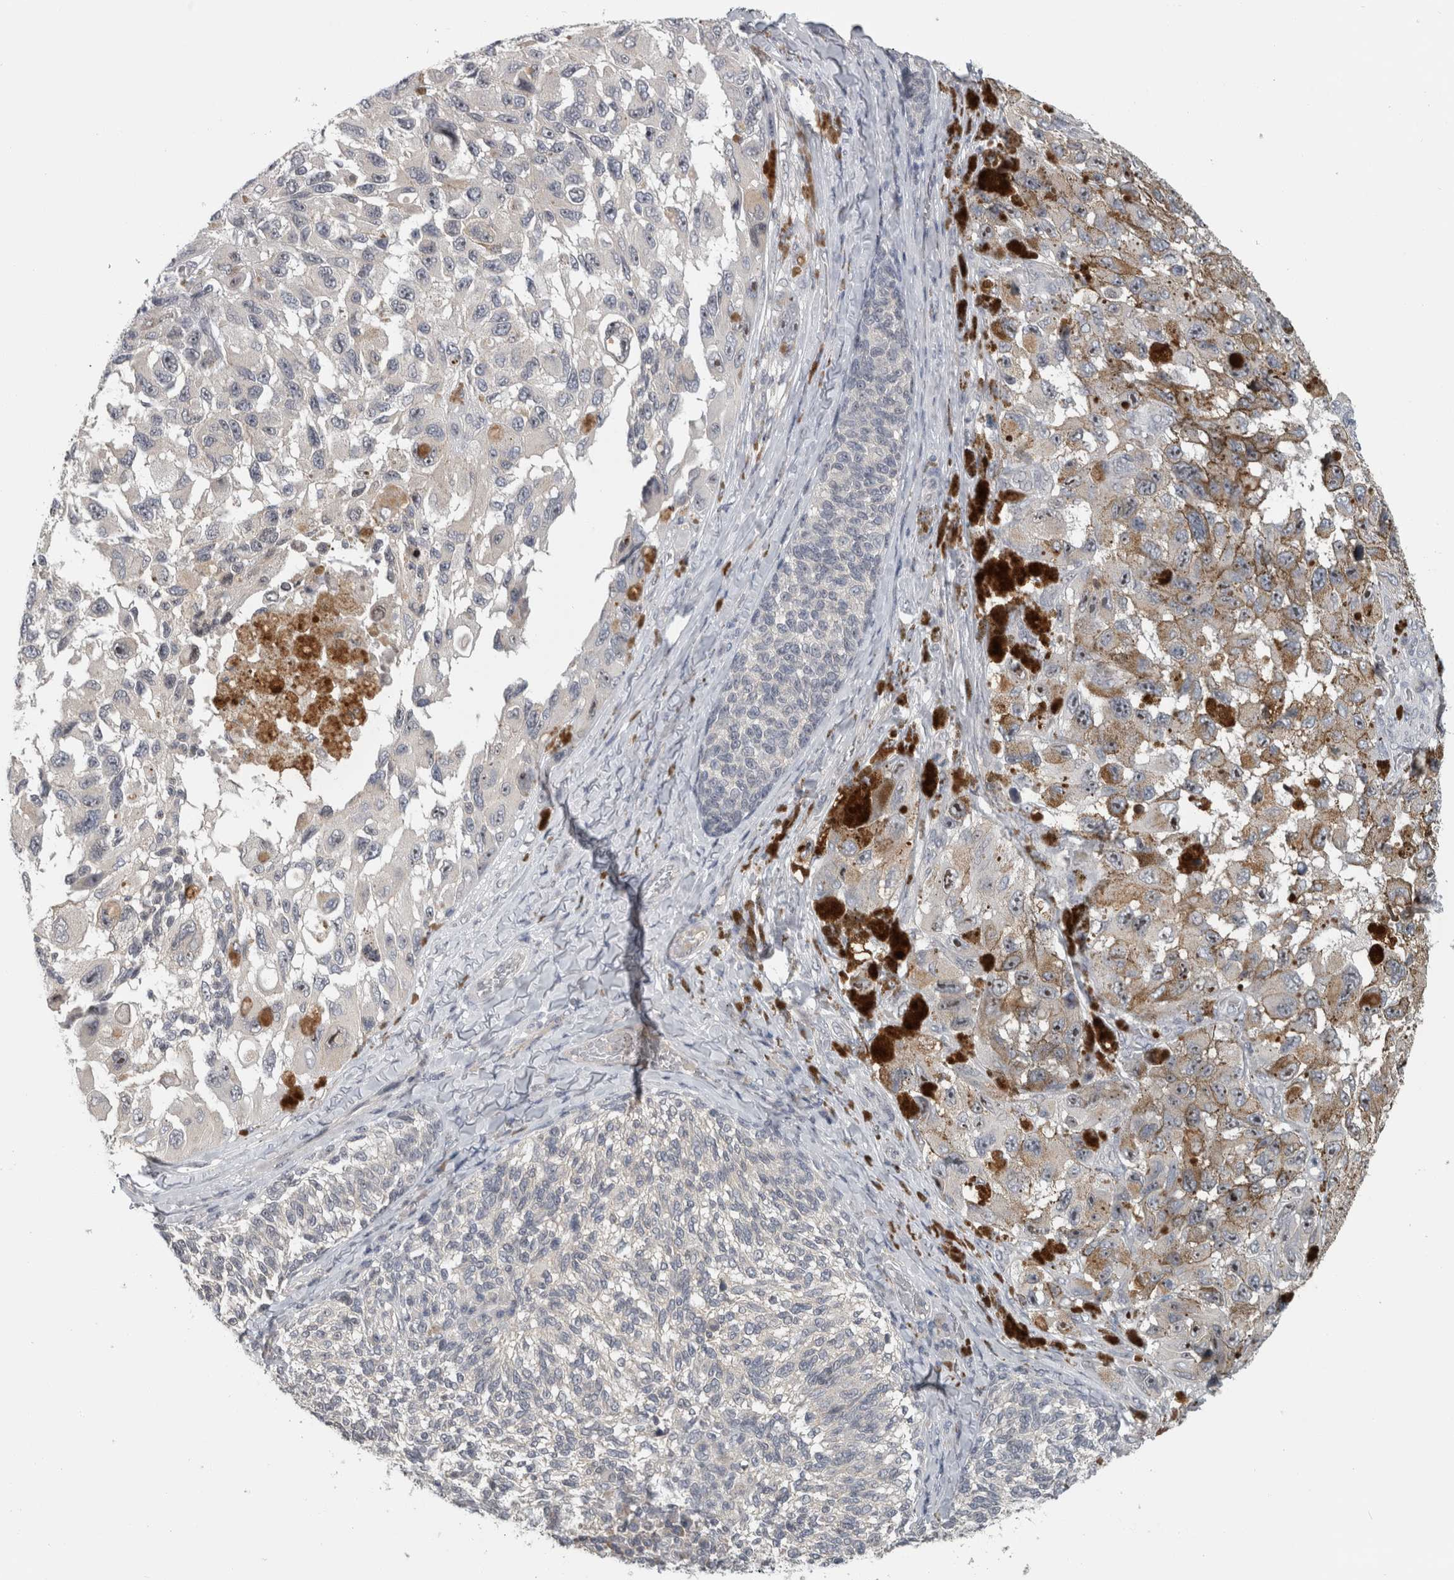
{"staining": {"intensity": "moderate", "quantity": "<25%", "location": "cytoplasmic/membranous,nuclear"}, "tissue": "melanoma", "cell_type": "Tumor cells", "image_type": "cancer", "snomed": [{"axis": "morphology", "description": "Malignant melanoma, NOS"}, {"axis": "topography", "description": "Skin"}], "caption": "DAB (3,3'-diaminobenzidine) immunohistochemical staining of human melanoma exhibits moderate cytoplasmic/membranous and nuclear protein staining in approximately <25% of tumor cells.", "gene": "RBM28", "patient": {"sex": "female", "age": 73}}